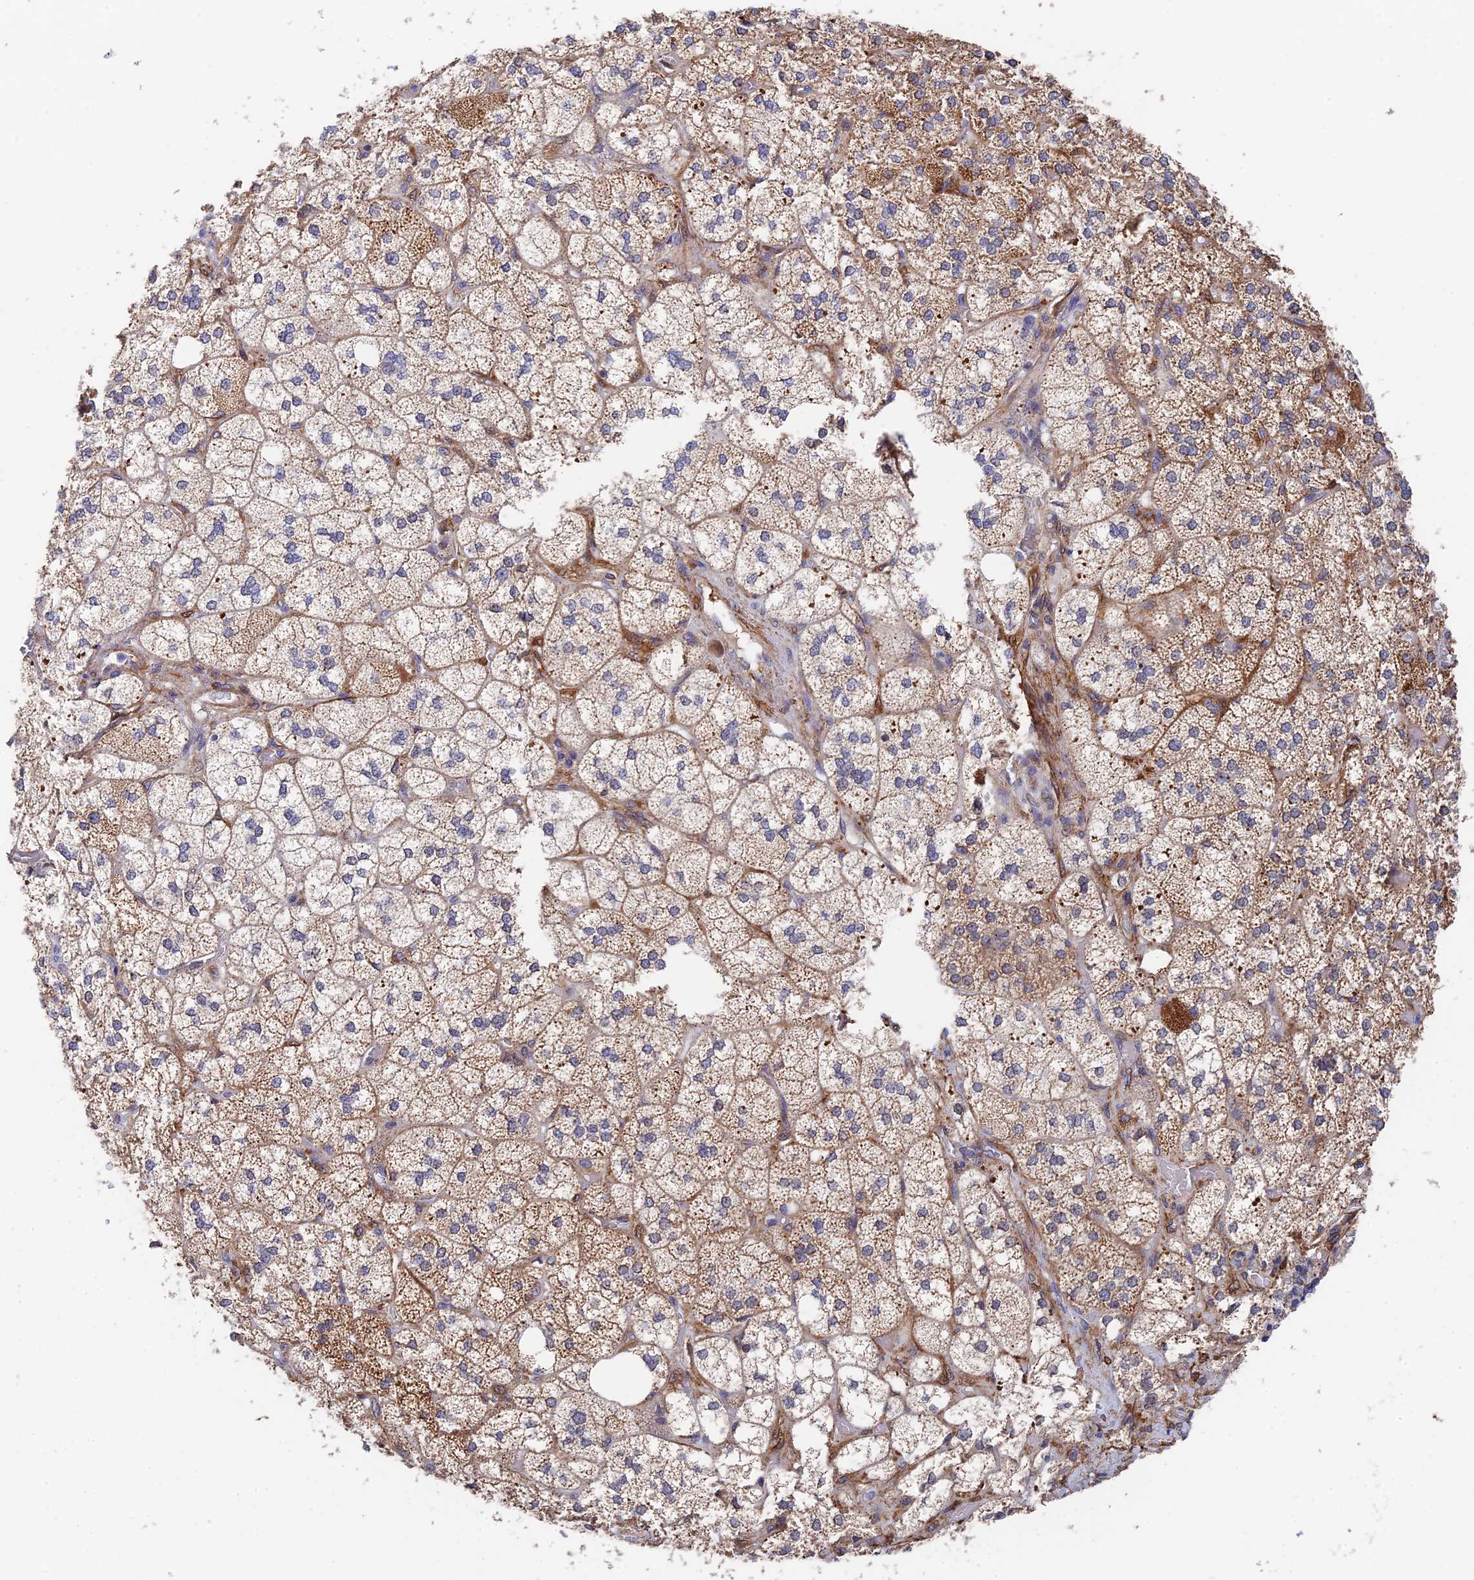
{"staining": {"intensity": "moderate", "quantity": ">75%", "location": "cytoplasmic/membranous"}, "tissue": "adrenal gland", "cell_type": "Glandular cells", "image_type": "normal", "snomed": [{"axis": "morphology", "description": "Normal tissue, NOS"}, {"axis": "topography", "description": "Adrenal gland"}], "caption": "Glandular cells show medium levels of moderate cytoplasmic/membranous staining in about >75% of cells in unremarkable human adrenal gland. Nuclei are stained in blue.", "gene": "ZNF320", "patient": {"sex": "male", "age": 61}}